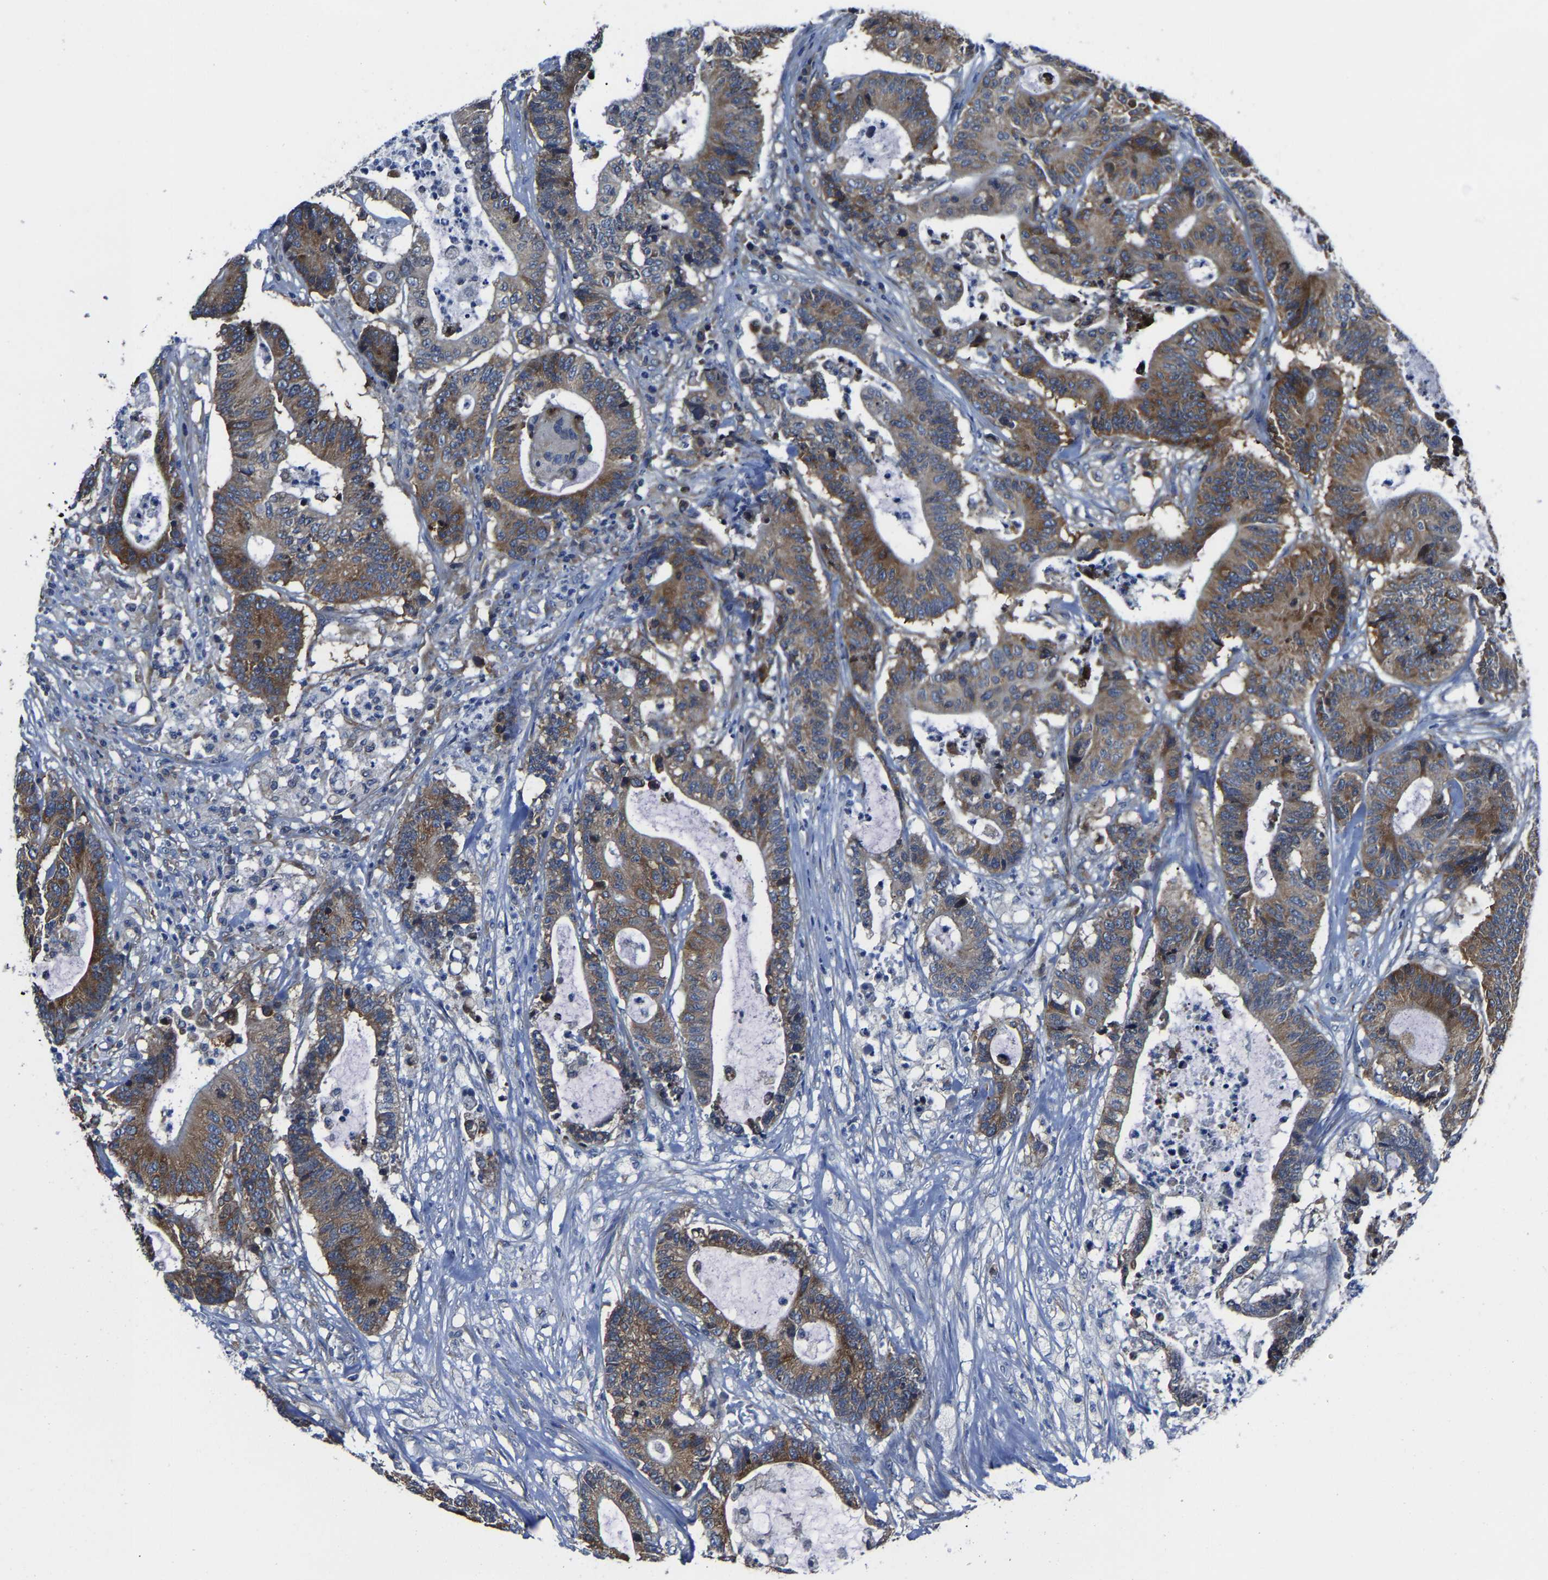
{"staining": {"intensity": "moderate", "quantity": ">75%", "location": "cytoplasmic/membranous"}, "tissue": "colorectal cancer", "cell_type": "Tumor cells", "image_type": "cancer", "snomed": [{"axis": "morphology", "description": "Adenocarcinoma, NOS"}, {"axis": "topography", "description": "Colon"}], "caption": "Tumor cells reveal moderate cytoplasmic/membranous expression in about >75% of cells in colorectal cancer (adenocarcinoma).", "gene": "G3BP2", "patient": {"sex": "female", "age": 84}}